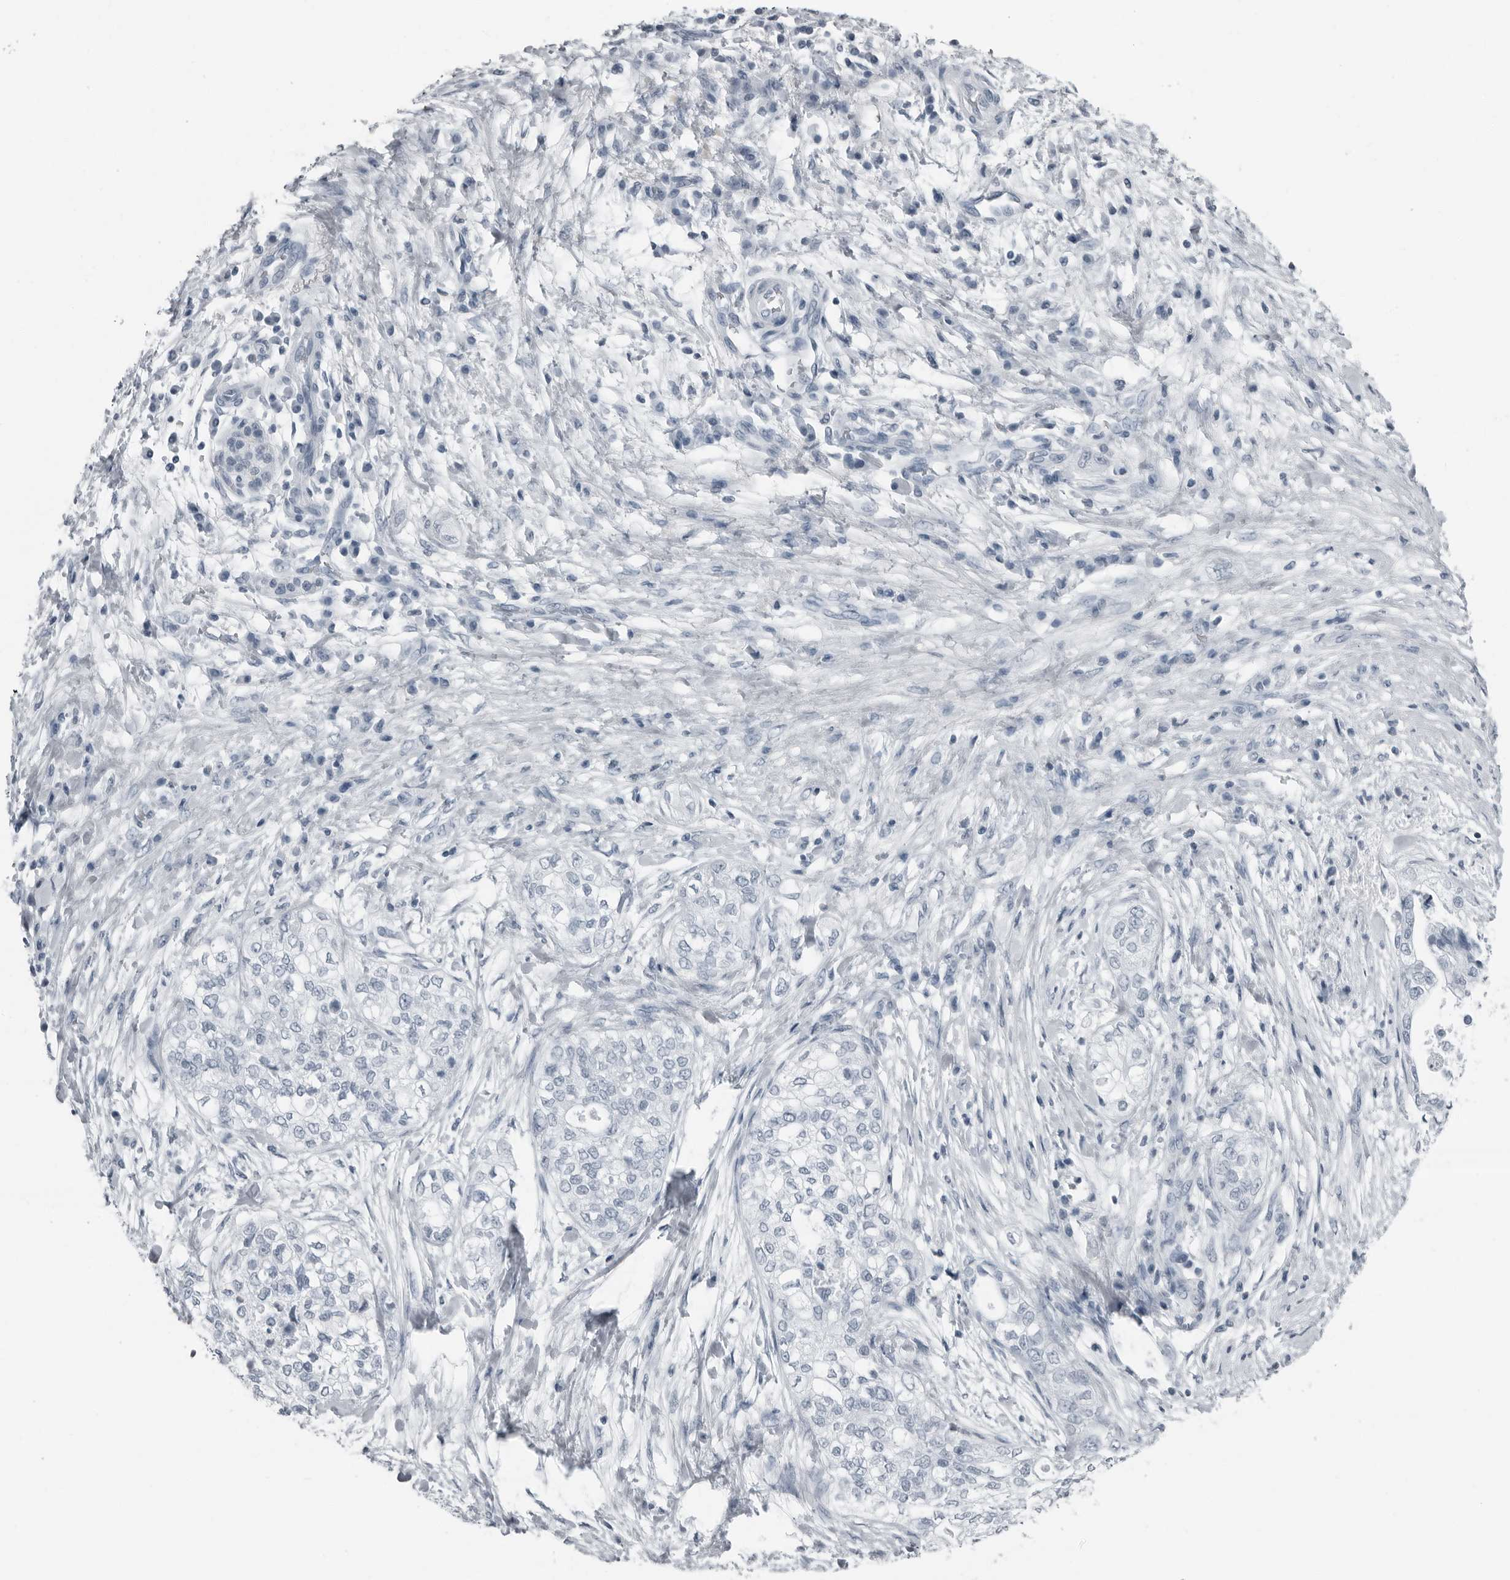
{"staining": {"intensity": "negative", "quantity": "none", "location": "none"}, "tissue": "pancreatic cancer", "cell_type": "Tumor cells", "image_type": "cancer", "snomed": [{"axis": "morphology", "description": "Adenocarcinoma, NOS"}, {"axis": "topography", "description": "Pancreas"}], "caption": "The IHC micrograph has no significant positivity in tumor cells of pancreatic adenocarcinoma tissue.", "gene": "PRSS1", "patient": {"sex": "male", "age": 72}}